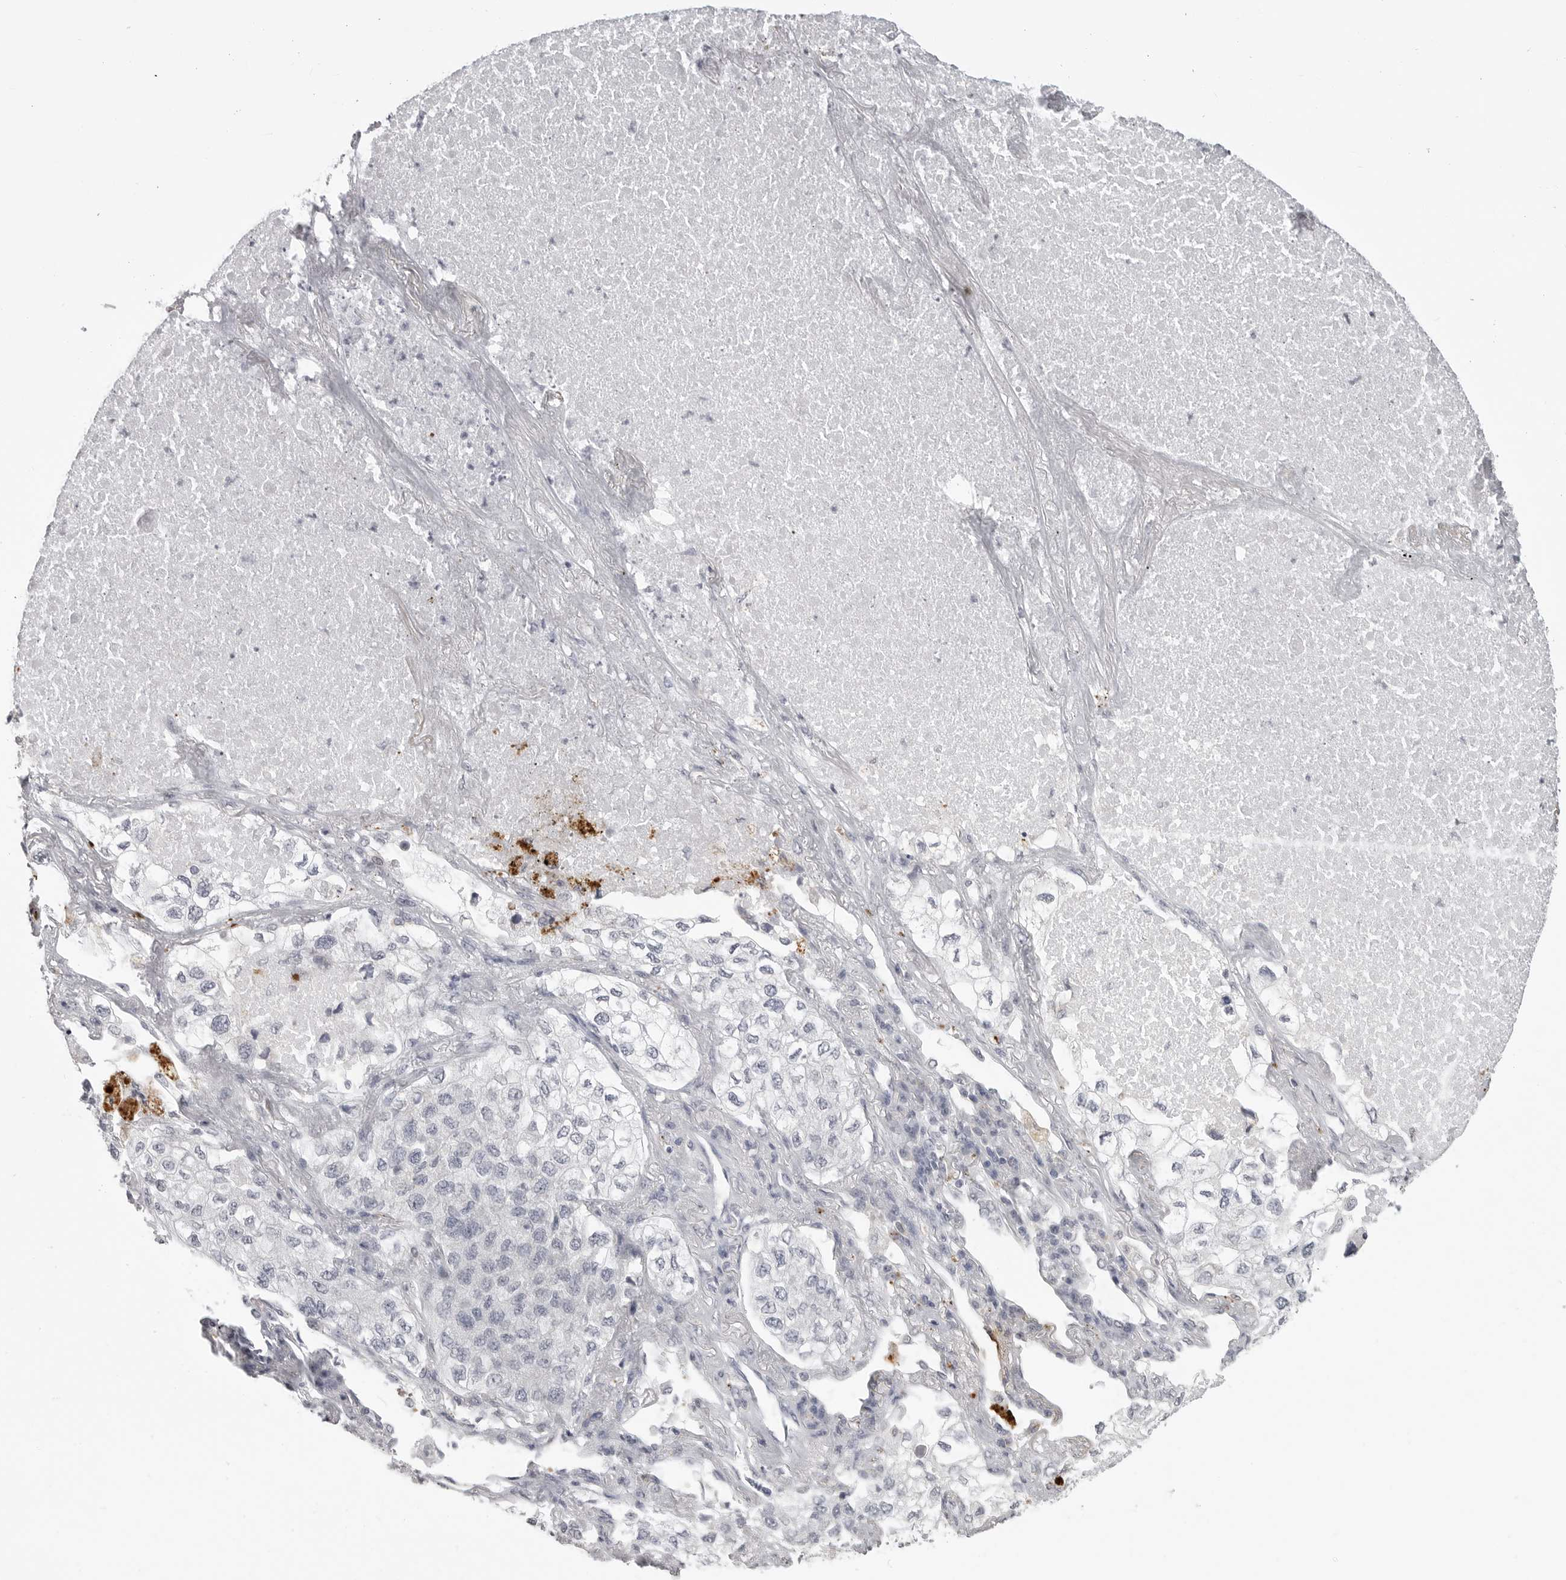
{"staining": {"intensity": "negative", "quantity": "none", "location": "none"}, "tissue": "lung cancer", "cell_type": "Tumor cells", "image_type": "cancer", "snomed": [{"axis": "morphology", "description": "Adenocarcinoma, NOS"}, {"axis": "topography", "description": "Lung"}], "caption": "A high-resolution photomicrograph shows immunohistochemistry staining of lung cancer, which demonstrates no significant staining in tumor cells.", "gene": "PRSS1", "patient": {"sex": "male", "age": 63}}